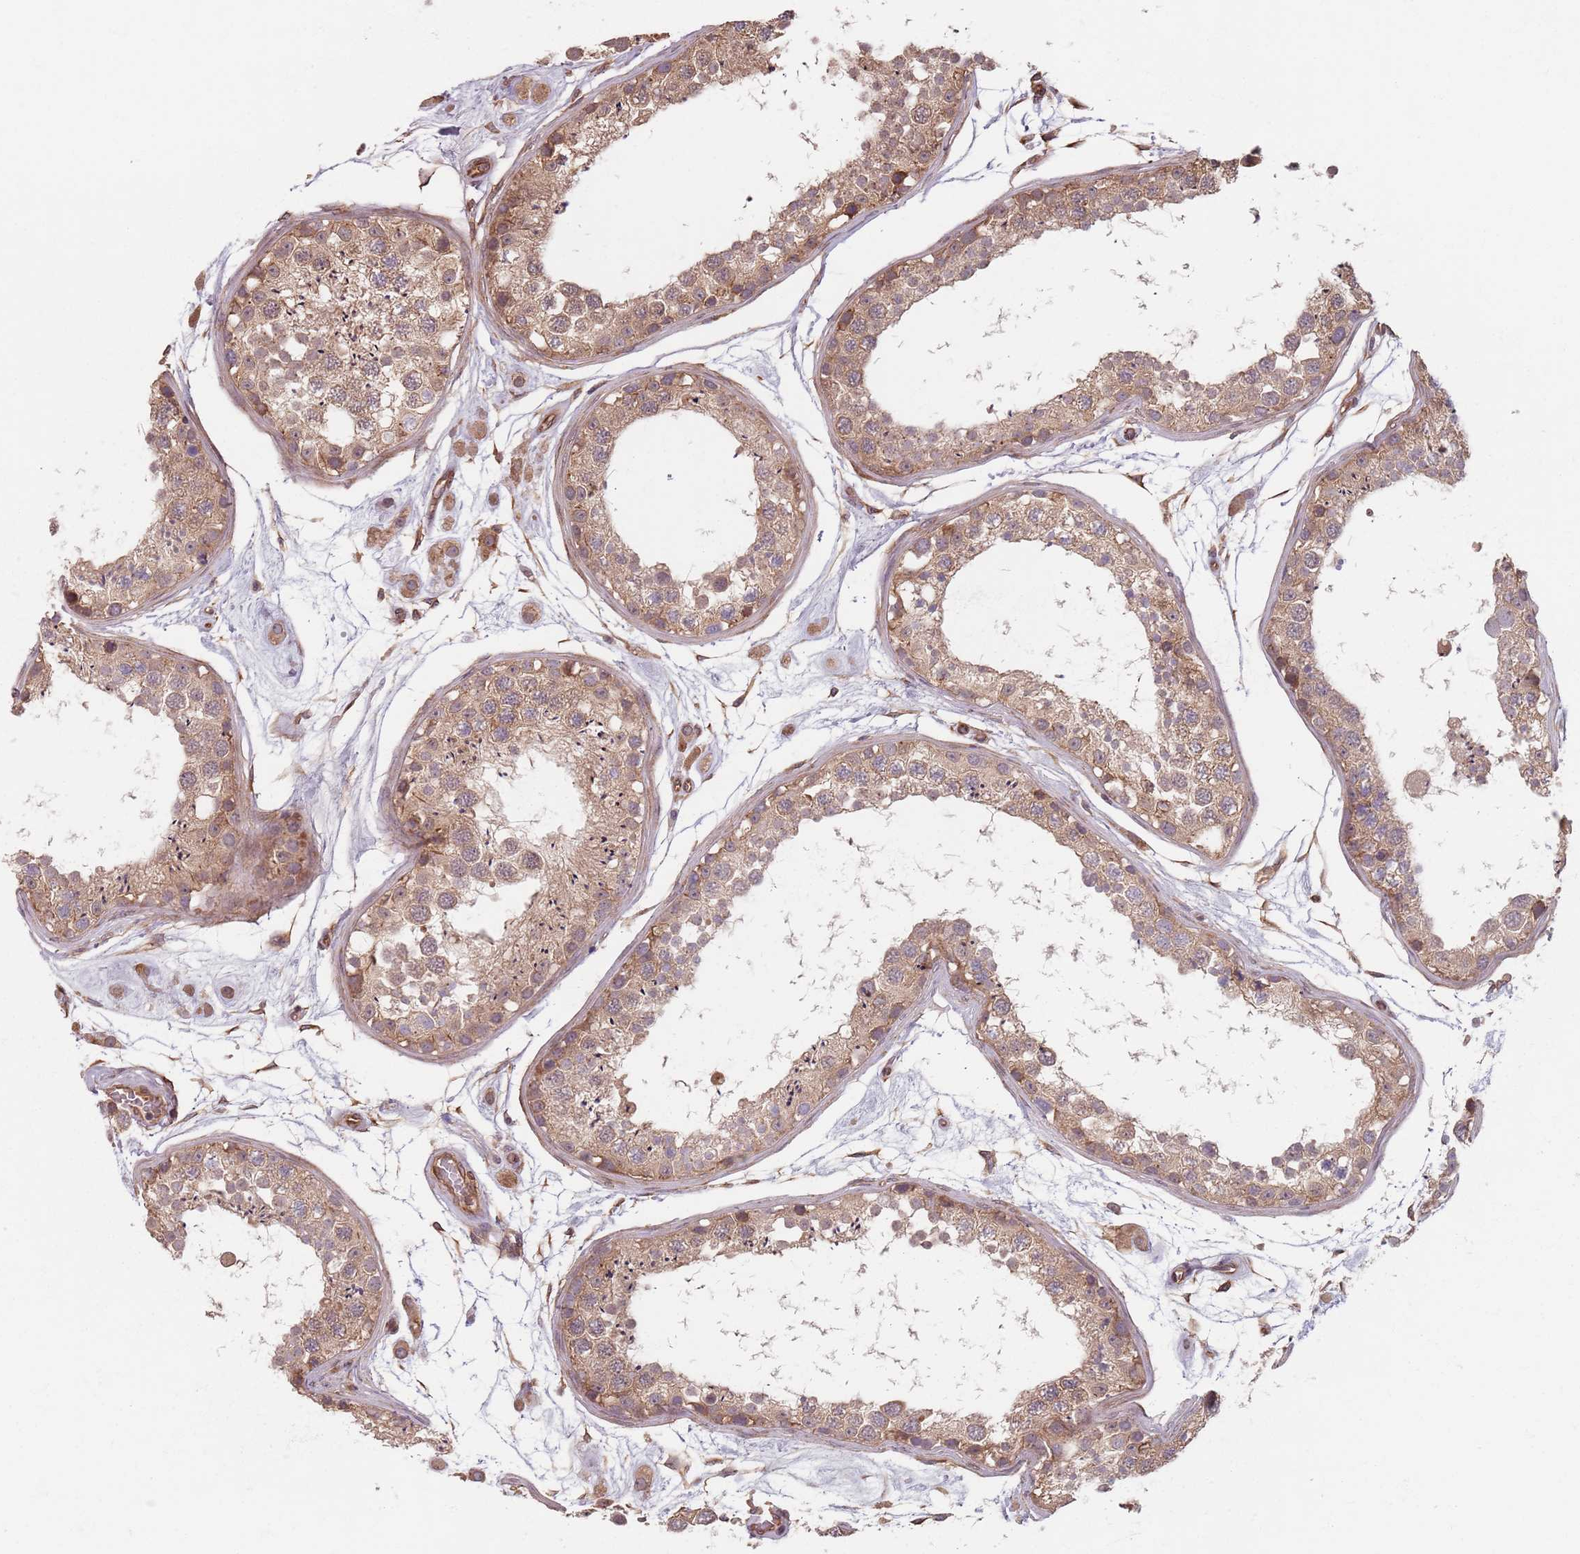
{"staining": {"intensity": "moderate", "quantity": ">75%", "location": "cytoplasmic/membranous"}, "tissue": "testis", "cell_type": "Cells in seminiferous ducts", "image_type": "normal", "snomed": [{"axis": "morphology", "description": "Normal tissue, NOS"}, {"axis": "topography", "description": "Testis"}], "caption": "A photomicrograph of testis stained for a protein displays moderate cytoplasmic/membranous brown staining in cells in seminiferous ducts. The staining is performed using DAB brown chromogen to label protein expression. The nuclei are counter-stained blue using hematoxylin.", "gene": "NOTCH3", "patient": {"sex": "male", "age": 25}}